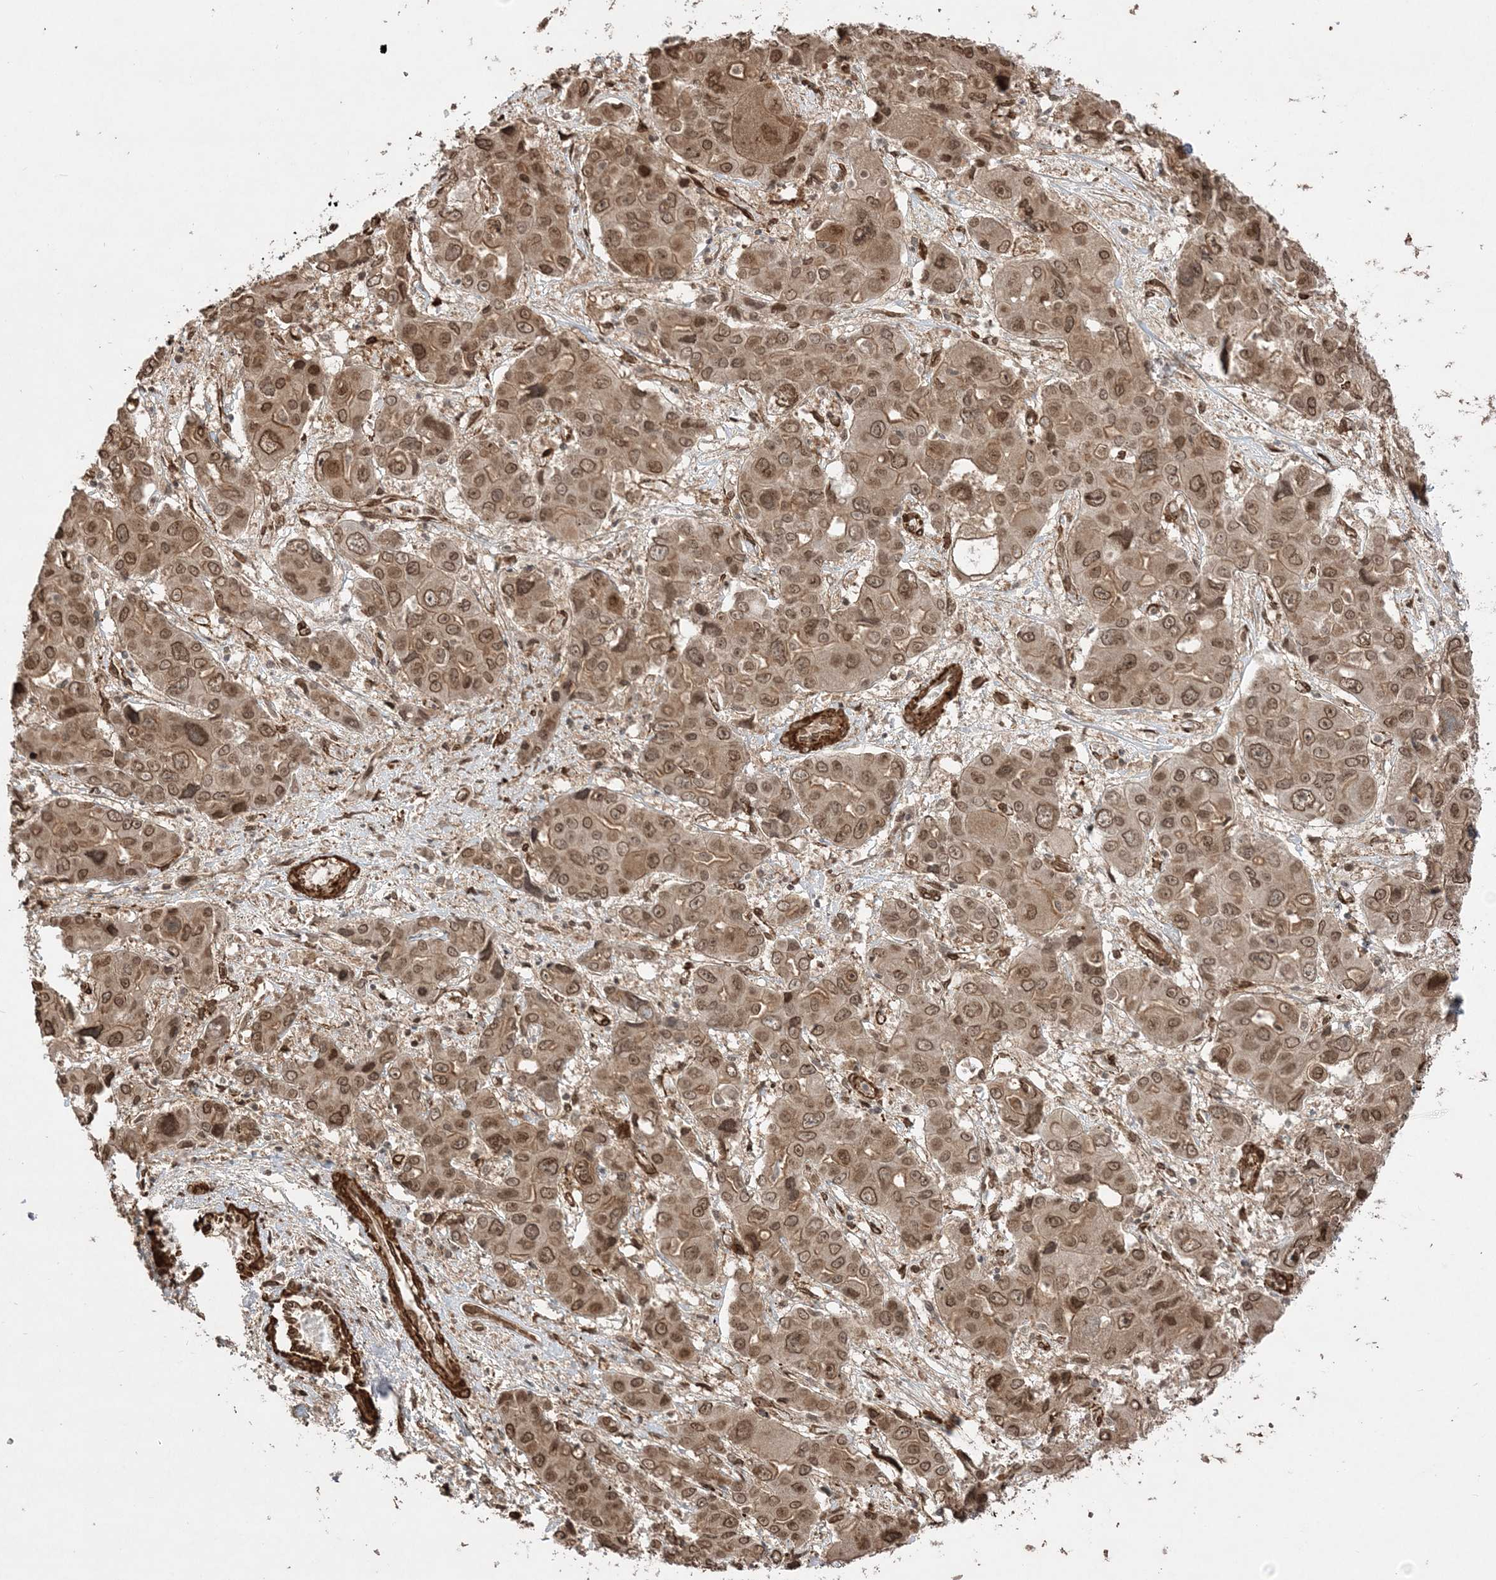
{"staining": {"intensity": "moderate", "quantity": ">75%", "location": "cytoplasmic/membranous,nuclear"}, "tissue": "liver cancer", "cell_type": "Tumor cells", "image_type": "cancer", "snomed": [{"axis": "morphology", "description": "Cholangiocarcinoma"}, {"axis": "topography", "description": "Liver"}], "caption": "Moderate cytoplasmic/membranous and nuclear protein expression is present in approximately >75% of tumor cells in liver cancer. Nuclei are stained in blue.", "gene": "ETAA1", "patient": {"sex": "male", "age": 67}}